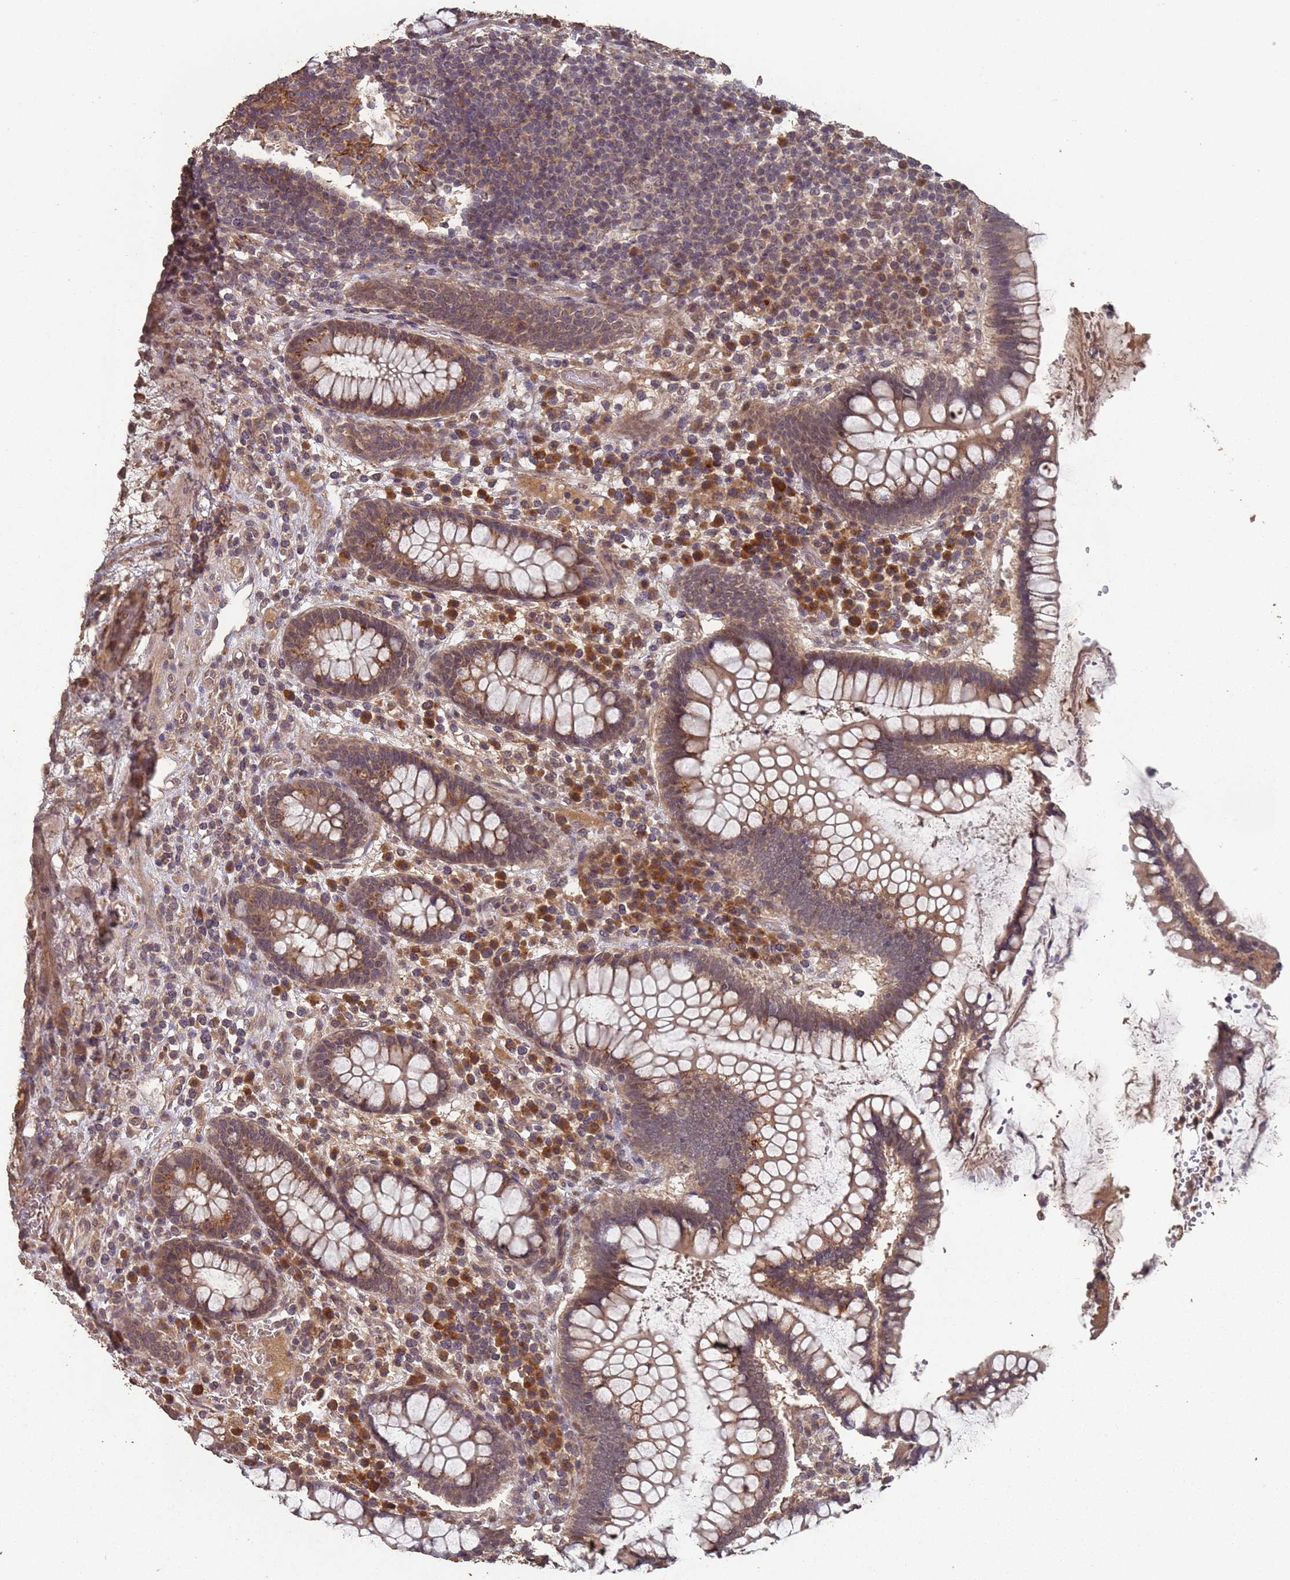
{"staining": {"intensity": "moderate", "quantity": ">75%", "location": "cytoplasmic/membranous,nuclear"}, "tissue": "colon", "cell_type": "Endothelial cells", "image_type": "normal", "snomed": [{"axis": "morphology", "description": "Normal tissue, NOS"}, {"axis": "topography", "description": "Colon"}], "caption": "Moderate cytoplasmic/membranous,nuclear staining for a protein is identified in about >75% of endothelial cells of normal colon using immunohistochemistry.", "gene": "FRAT1", "patient": {"sex": "female", "age": 79}}